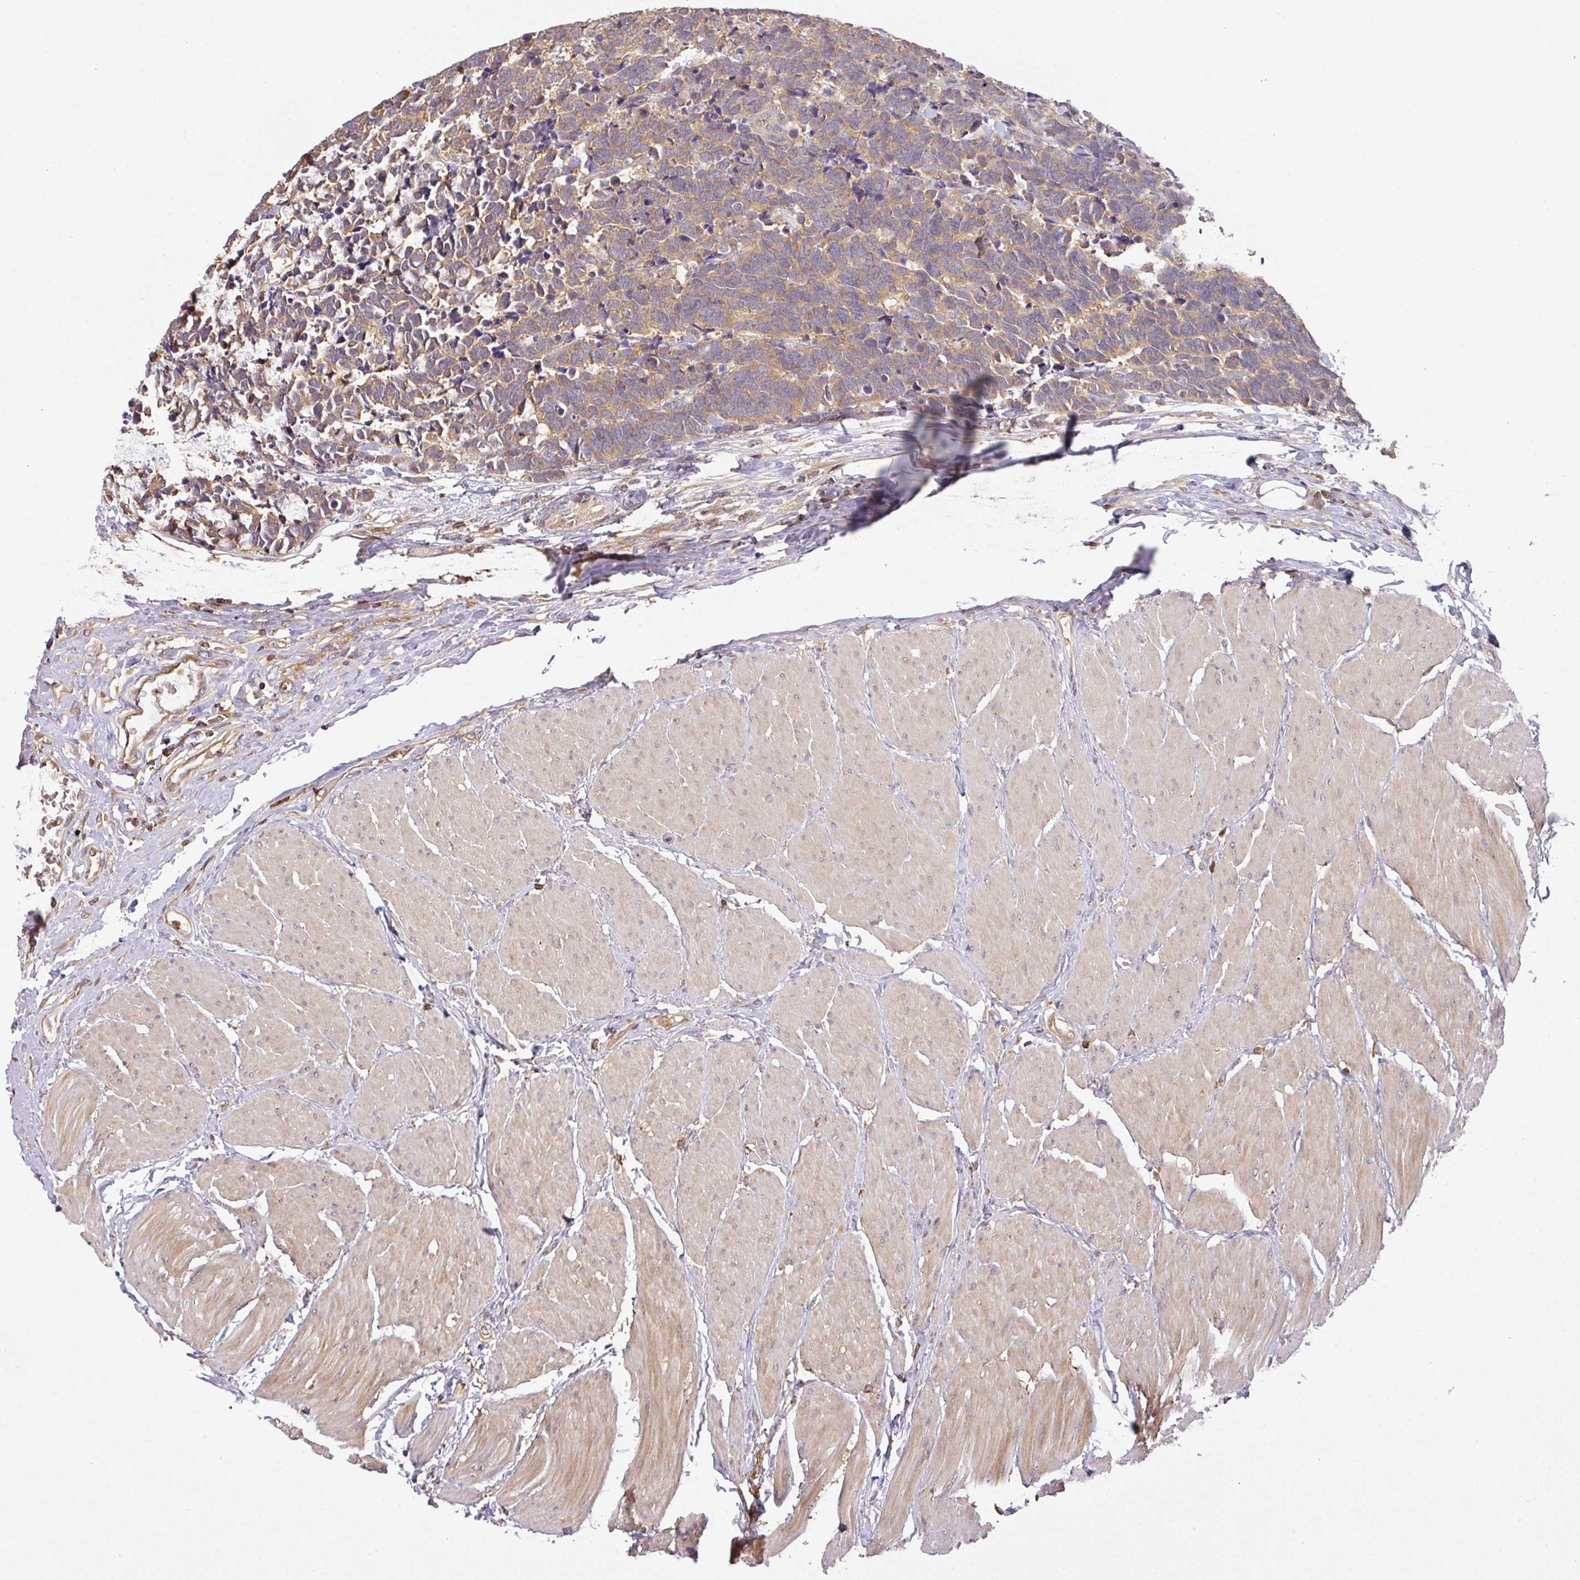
{"staining": {"intensity": "weak", "quantity": ">75%", "location": "cytoplasmic/membranous"}, "tissue": "carcinoid", "cell_type": "Tumor cells", "image_type": "cancer", "snomed": [{"axis": "morphology", "description": "Carcinoma, NOS"}, {"axis": "morphology", "description": "Carcinoid, malignant, NOS"}, {"axis": "topography", "description": "Urinary bladder"}], "caption": "Weak cytoplasmic/membranous protein positivity is present in approximately >75% of tumor cells in carcinoid. The staining was performed using DAB, with brown indicating positive protein expression. Nuclei are stained blue with hematoxylin.", "gene": "TCL1B", "patient": {"sex": "male", "age": 57}}